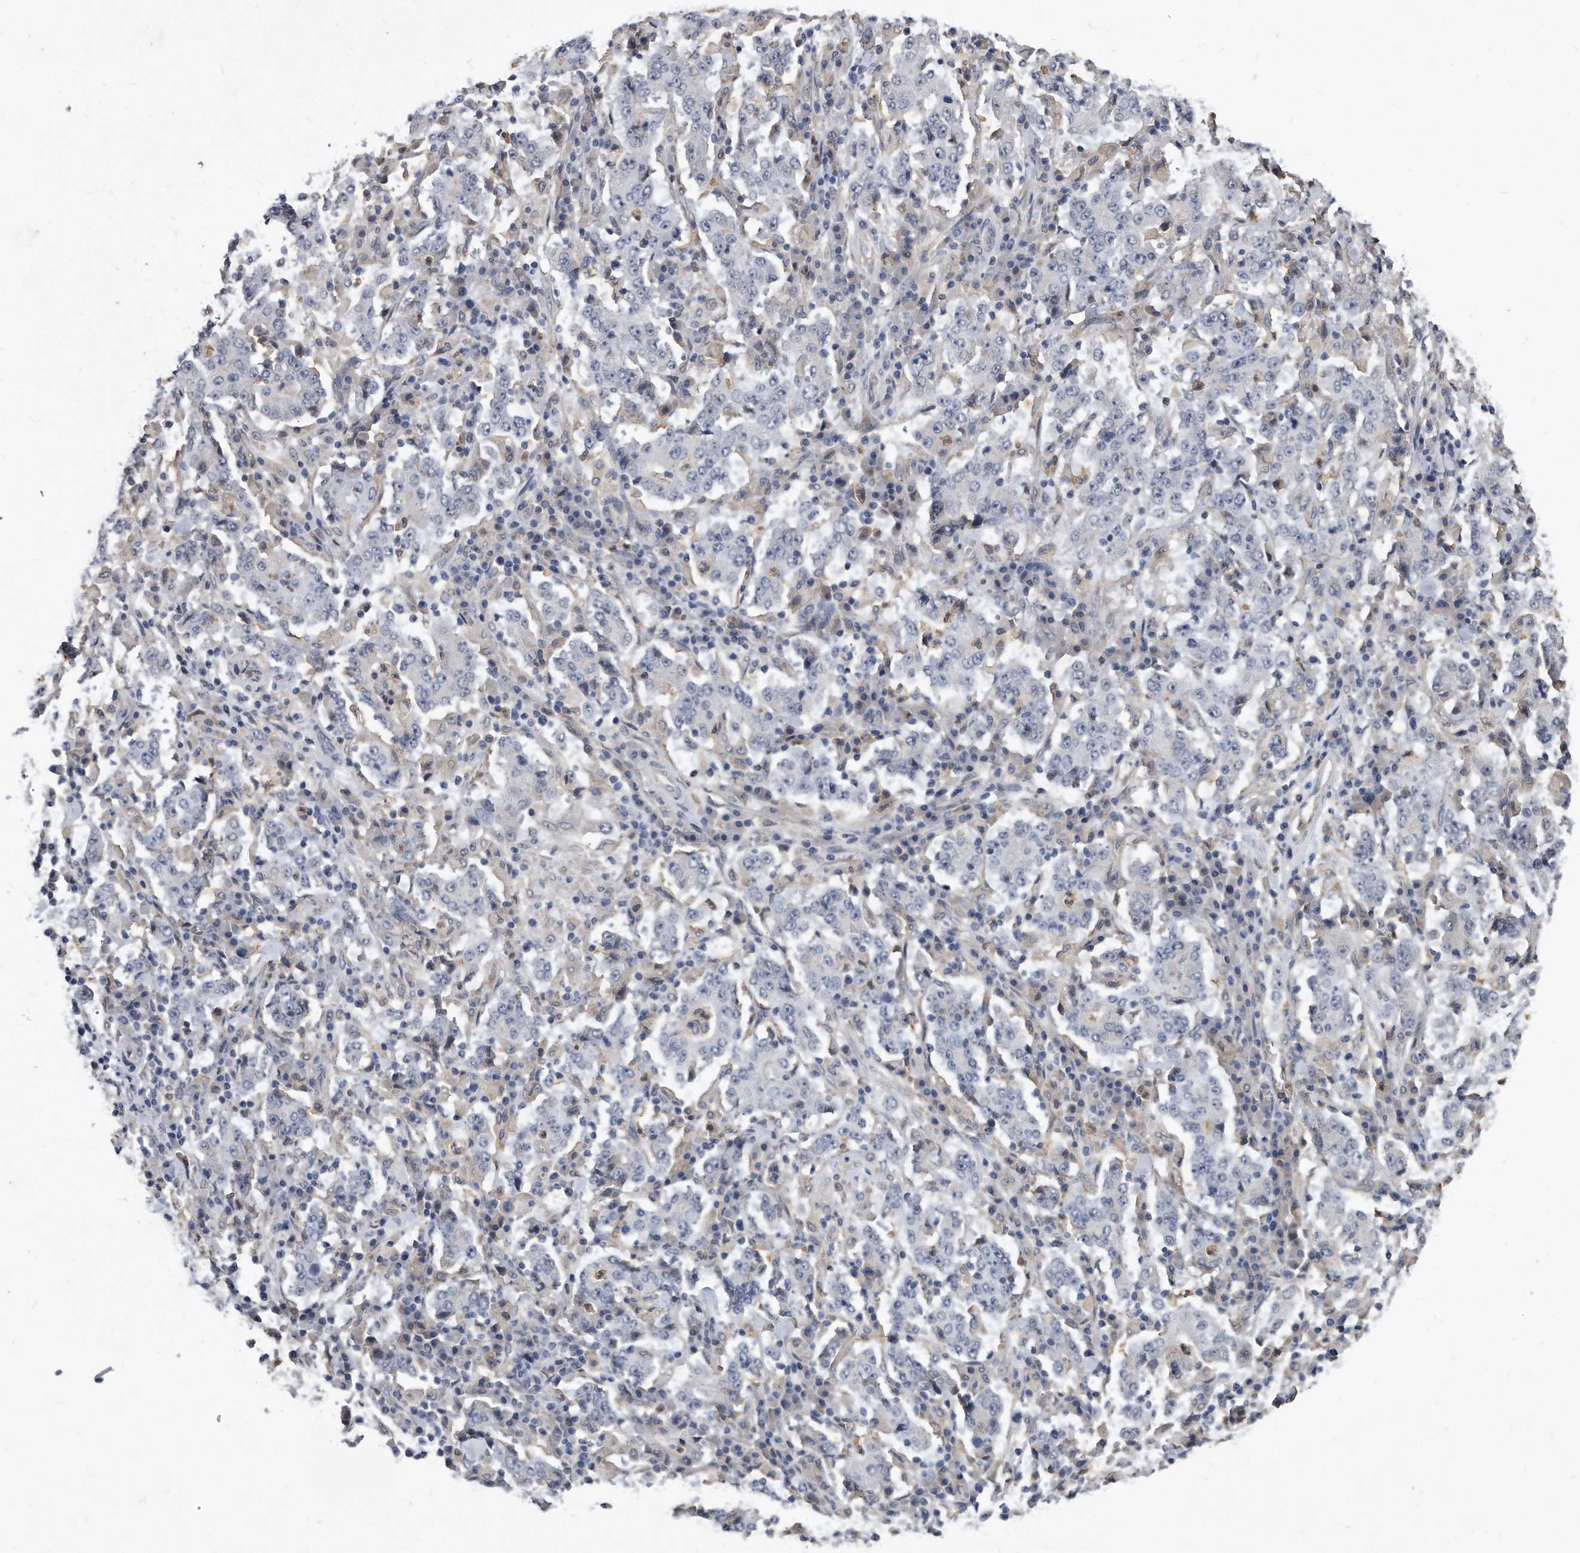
{"staining": {"intensity": "negative", "quantity": "none", "location": "none"}, "tissue": "stomach cancer", "cell_type": "Tumor cells", "image_type": "cancer", "snomed": [{"axis": "morphology", "description": "Normal tissue, NOS"}, {"axis": "morphology", "description": "Adenocarcinoma, NOS"}, {"axis": "topography", "description": "Stomach, upper"}, {"axis": "topography", "description": "Stomach"}], "caption": "Tumor cells show no significant protein positivity in stomach cancer.", "gene": "HOMER3", "patient": {"sex": "male", "age": 59}}